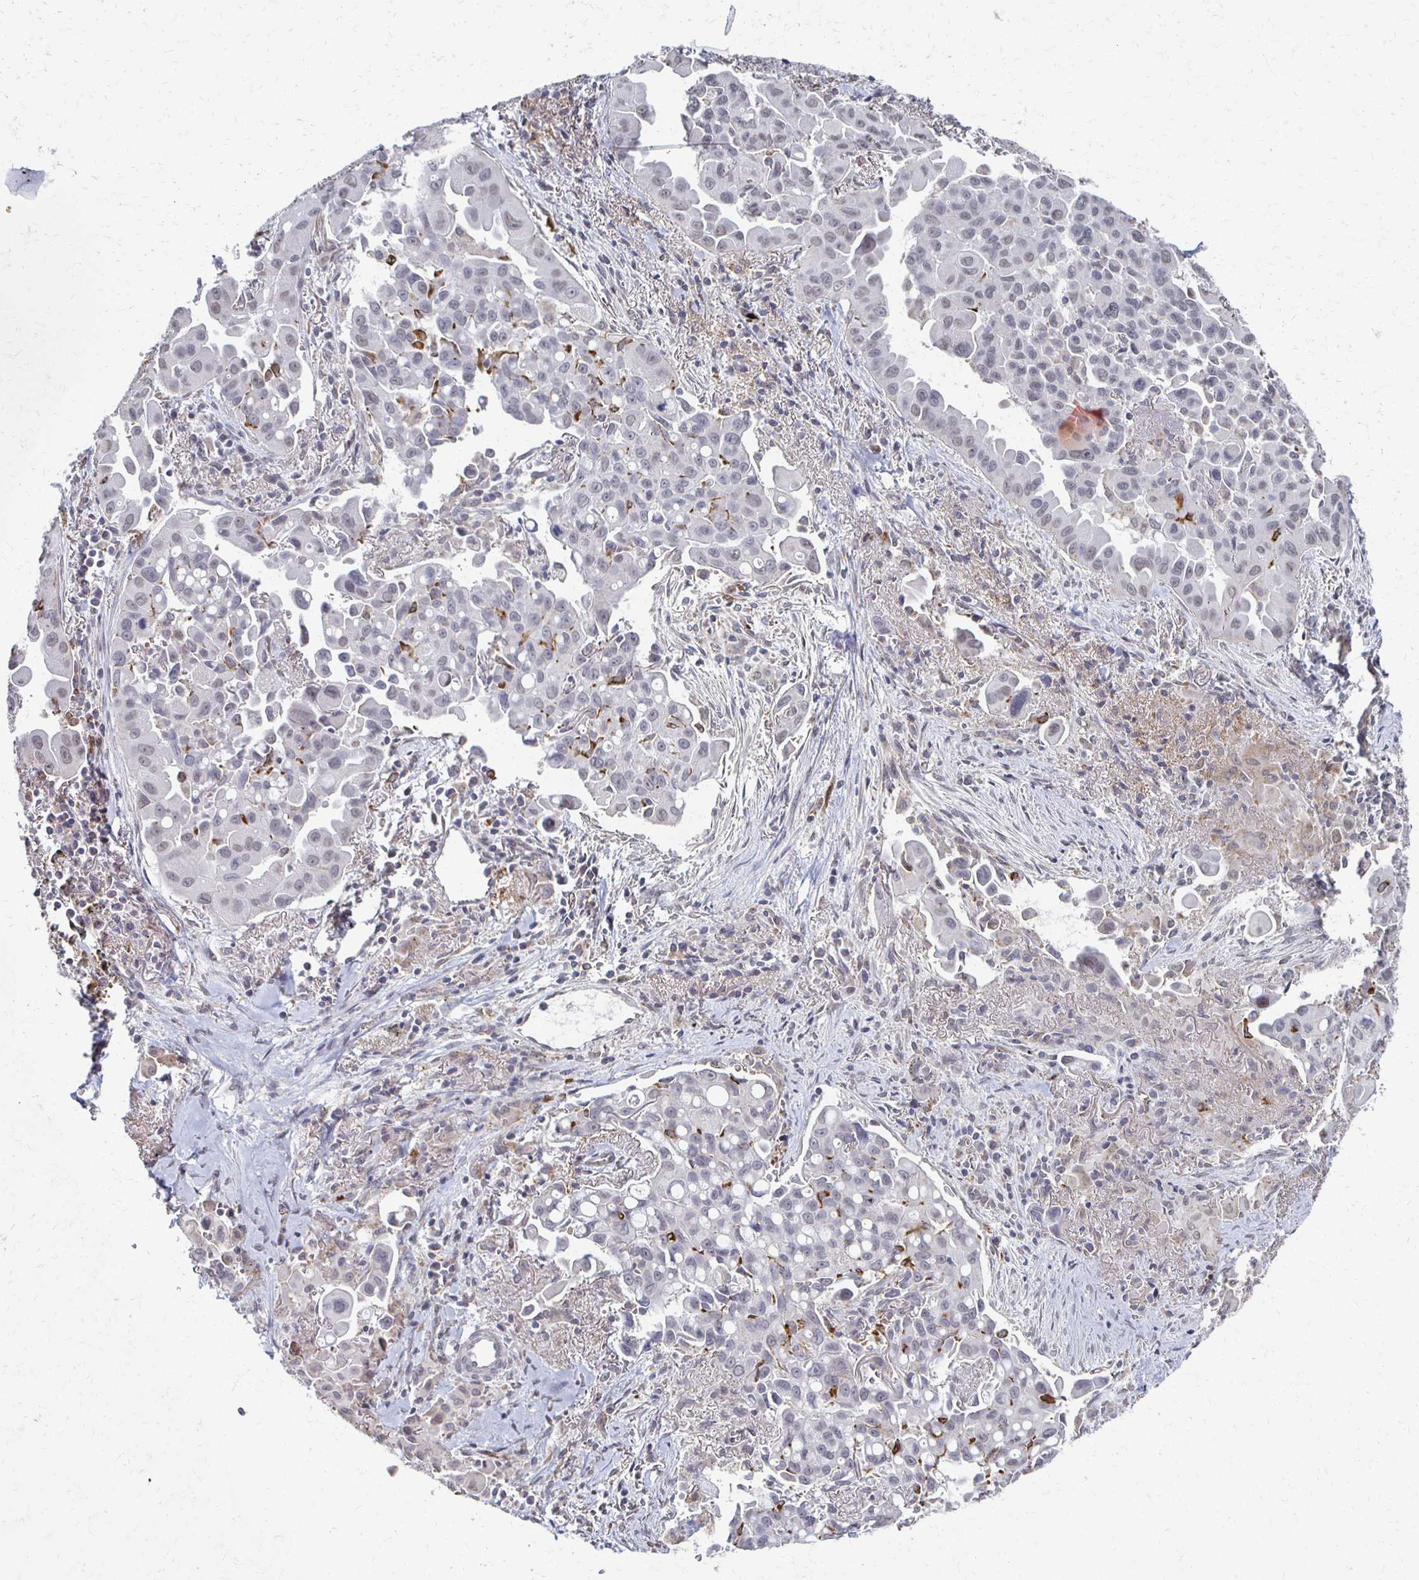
{"staining": {"intensity": "negative", "quantity": "none", "location": "none"}, "tissue": "lung cancer", "cell_type": "Tumor cells", "image_type": "cancer", "snomed": [{"axis": "morphology", "description": "Adenocarcinoma, NOS"}, {"axis": "topography", "description": "Lung"}], "caption": "Lung cancer (adenocarcinoma) was stained to show a protein in brown. There is no significant positivity in tumor cells. (DAB immunohistochemistry with hematoxylin counter stain).", "gene": "DAB1", "patient": {"sex": "male", "age": 68}}